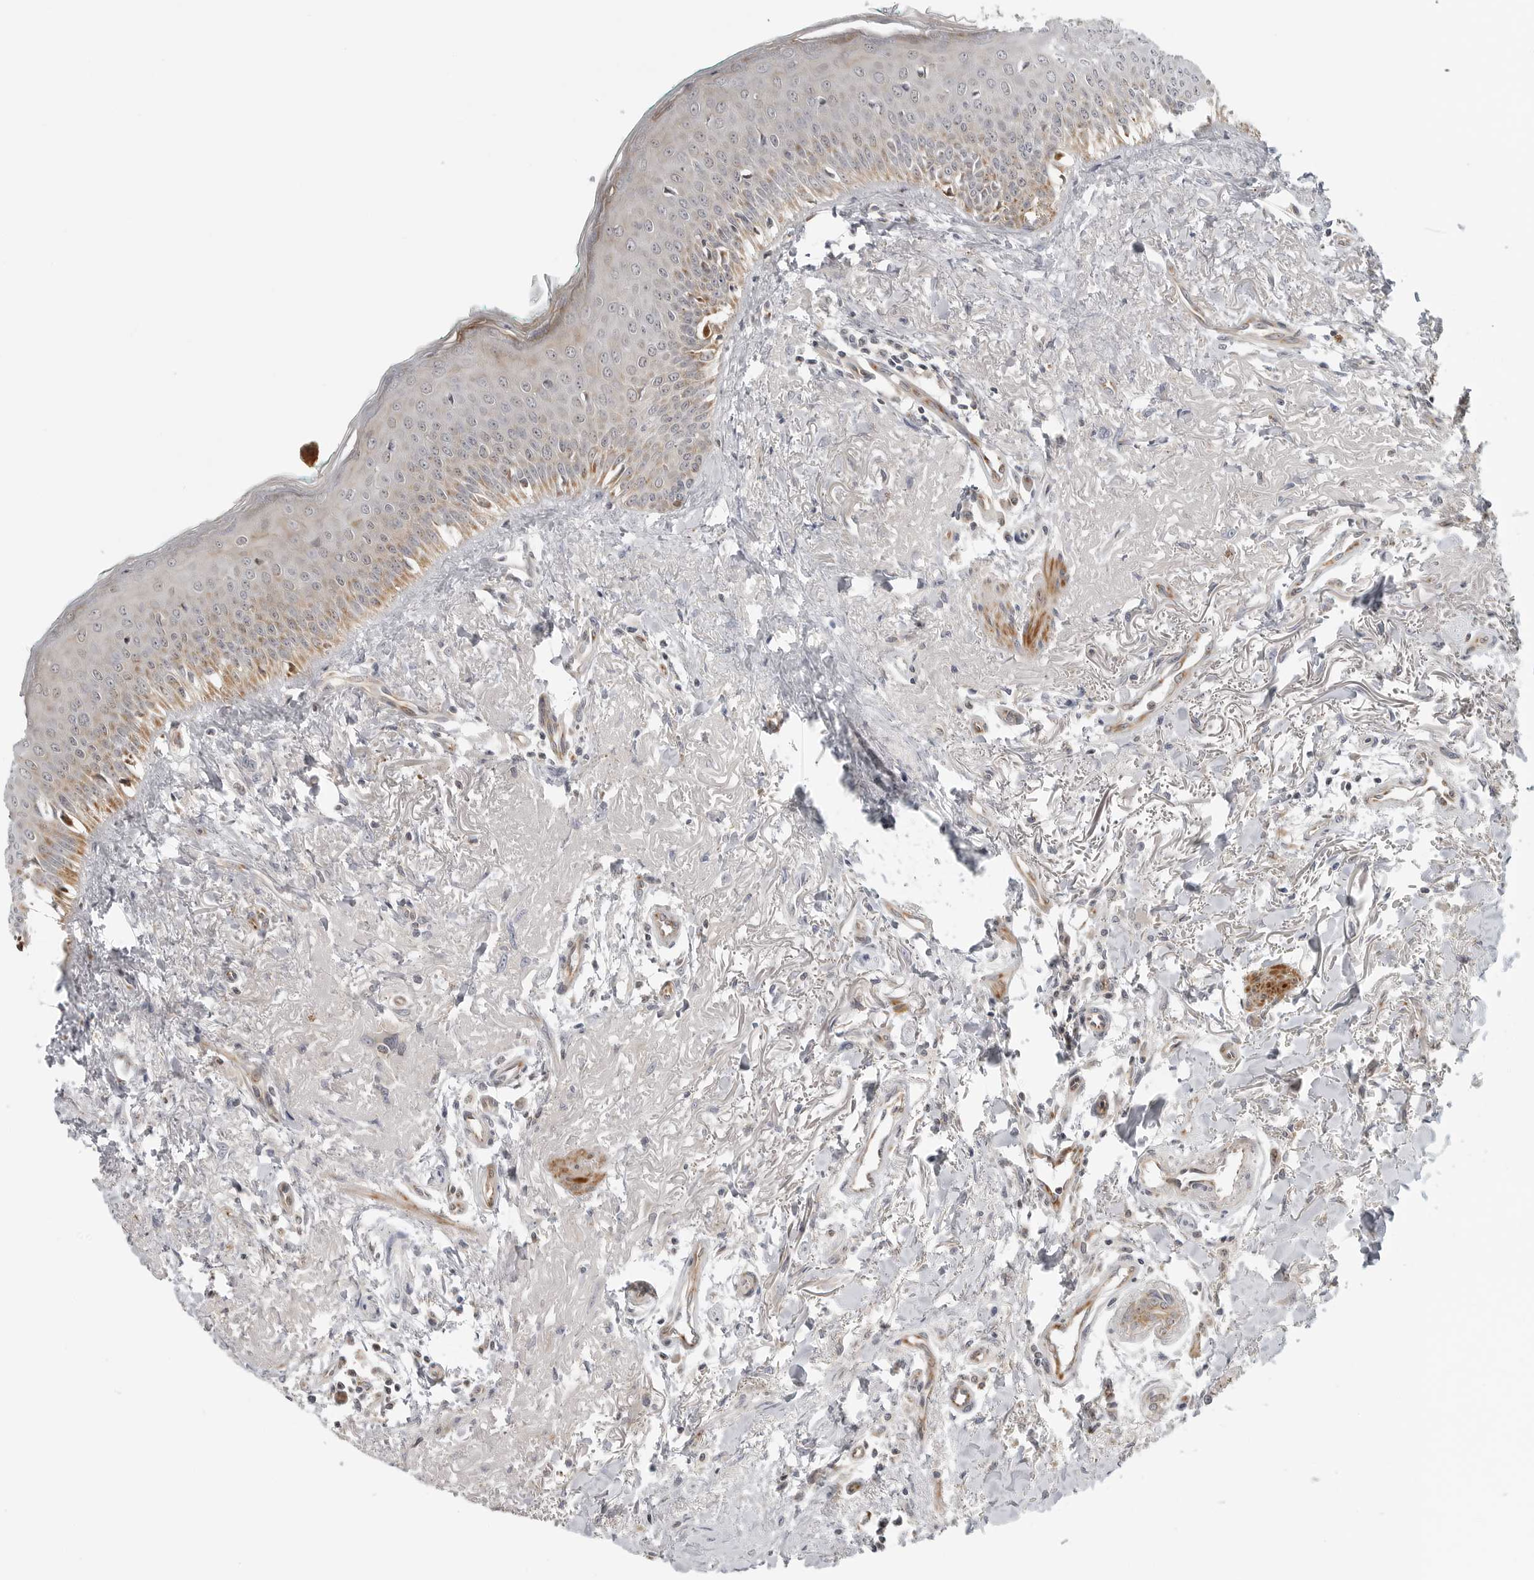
{"staining": {"intensity": "moderate", "quantity": "25%-75%", "location": "cytoplasmic/membranous"}, "tissue": "oral mucosa", "cell_type": "Squamous epithelial cells", "image_type": "normal", "snomed": [{"axis": "morphology", "description": "Normal tissue, NOS"}, {"axis": "topography", "description": "Oral tissue"}], "caption": "Protein staining displays moderate cytoplasmic/membranous positivity in approximately 25%-75% of squamous epithelial cells in normal oral mucosa.", "gene": "PEX2", "patient": {"sex": "female", "age": 70}}